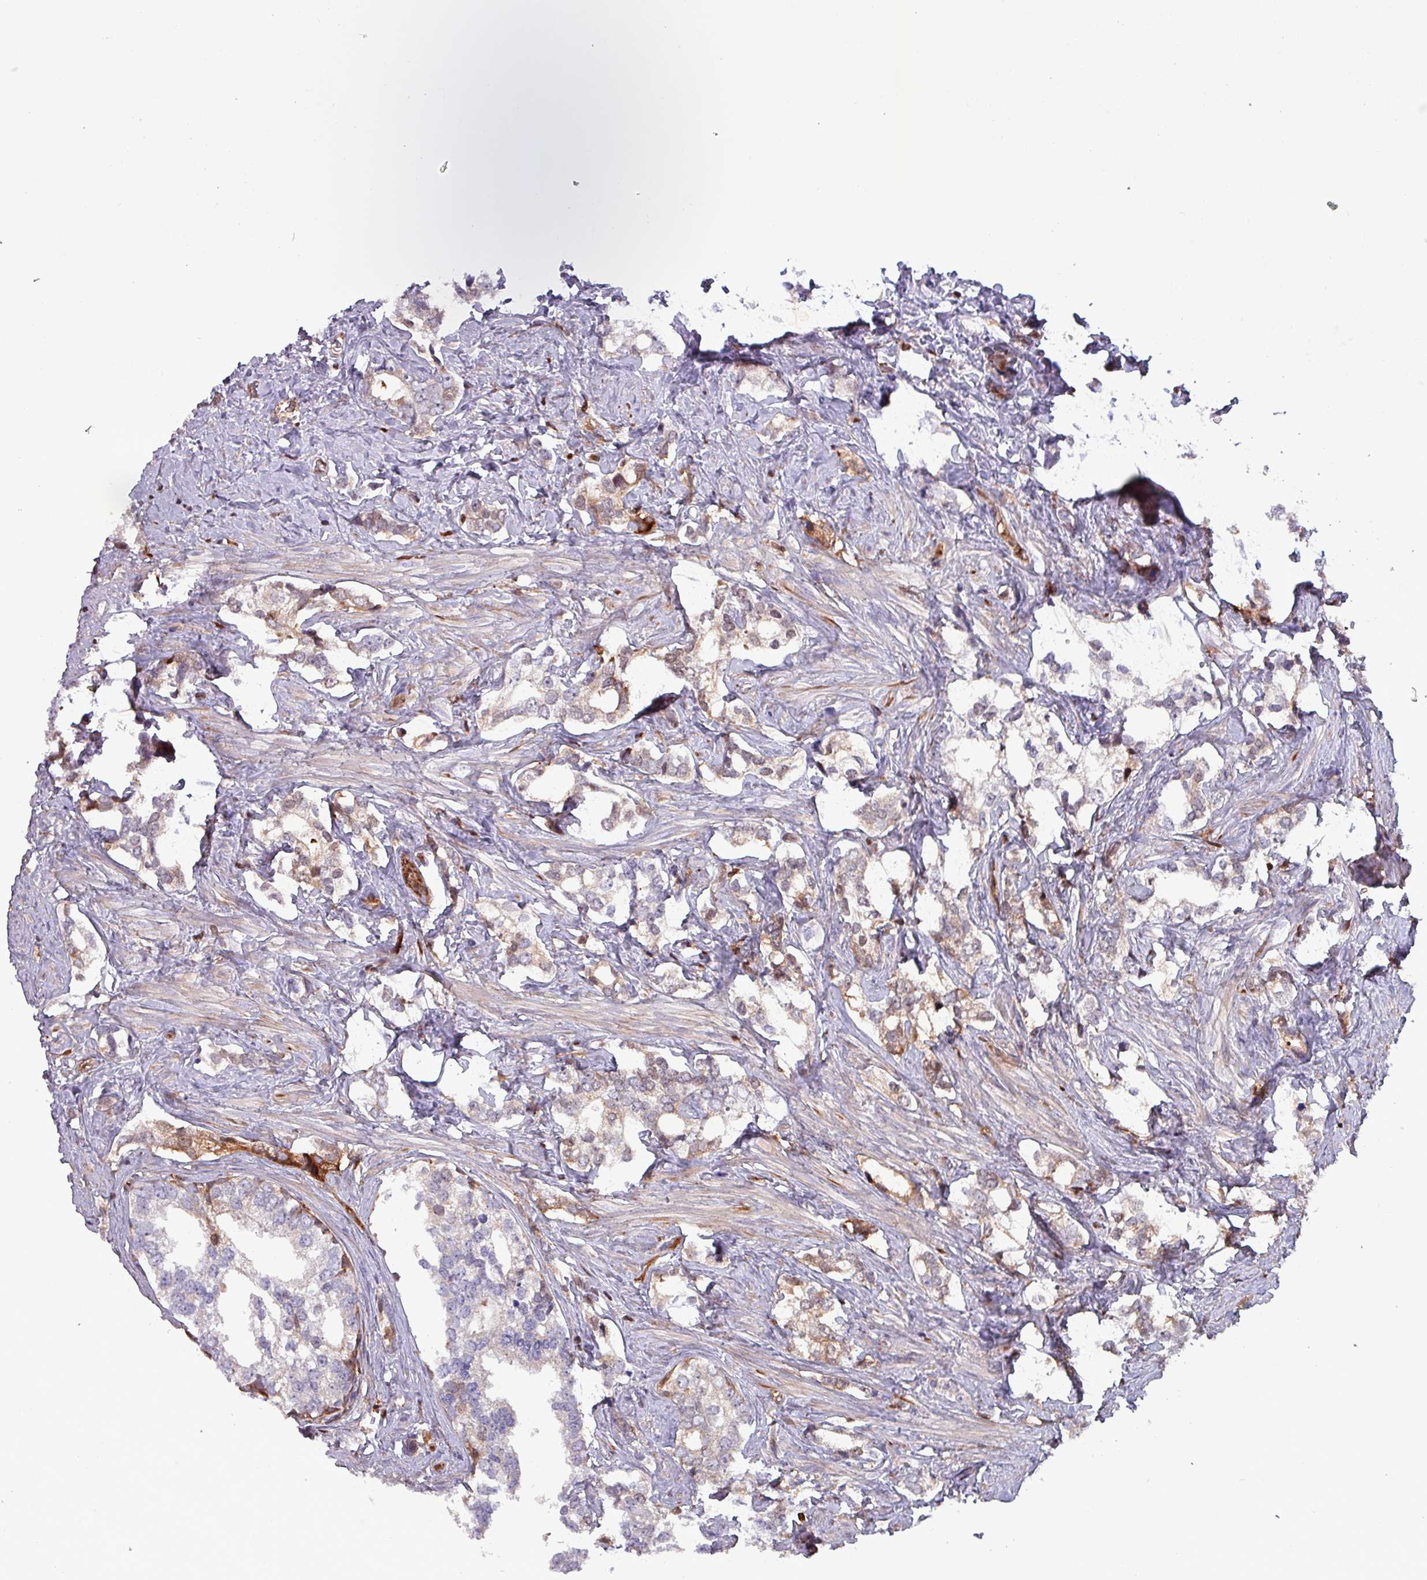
{"staining": {"intensity": "weak", "quantity": "25%-75%", "location": "cytoplasmic/membranous"}, "tissue": "prostate cancer", "cell_type": "Tumor cells", "image_type": "cancer", "snomed": [{"axis": "morphology", "description": "Adenocarcinoma, High grade"}, {"axis": "topography", "description": "Prostate"}], "caption": "The immunohistochemical stain shows weak cytoplasmic/membranous positivity in tumor cells of prostate cancer tissue. (brown staining indicates protein expression, while blue staining denotes nuclei).", "gene": "PSMB8", "patient": {"sex": "male", "age": 66}}